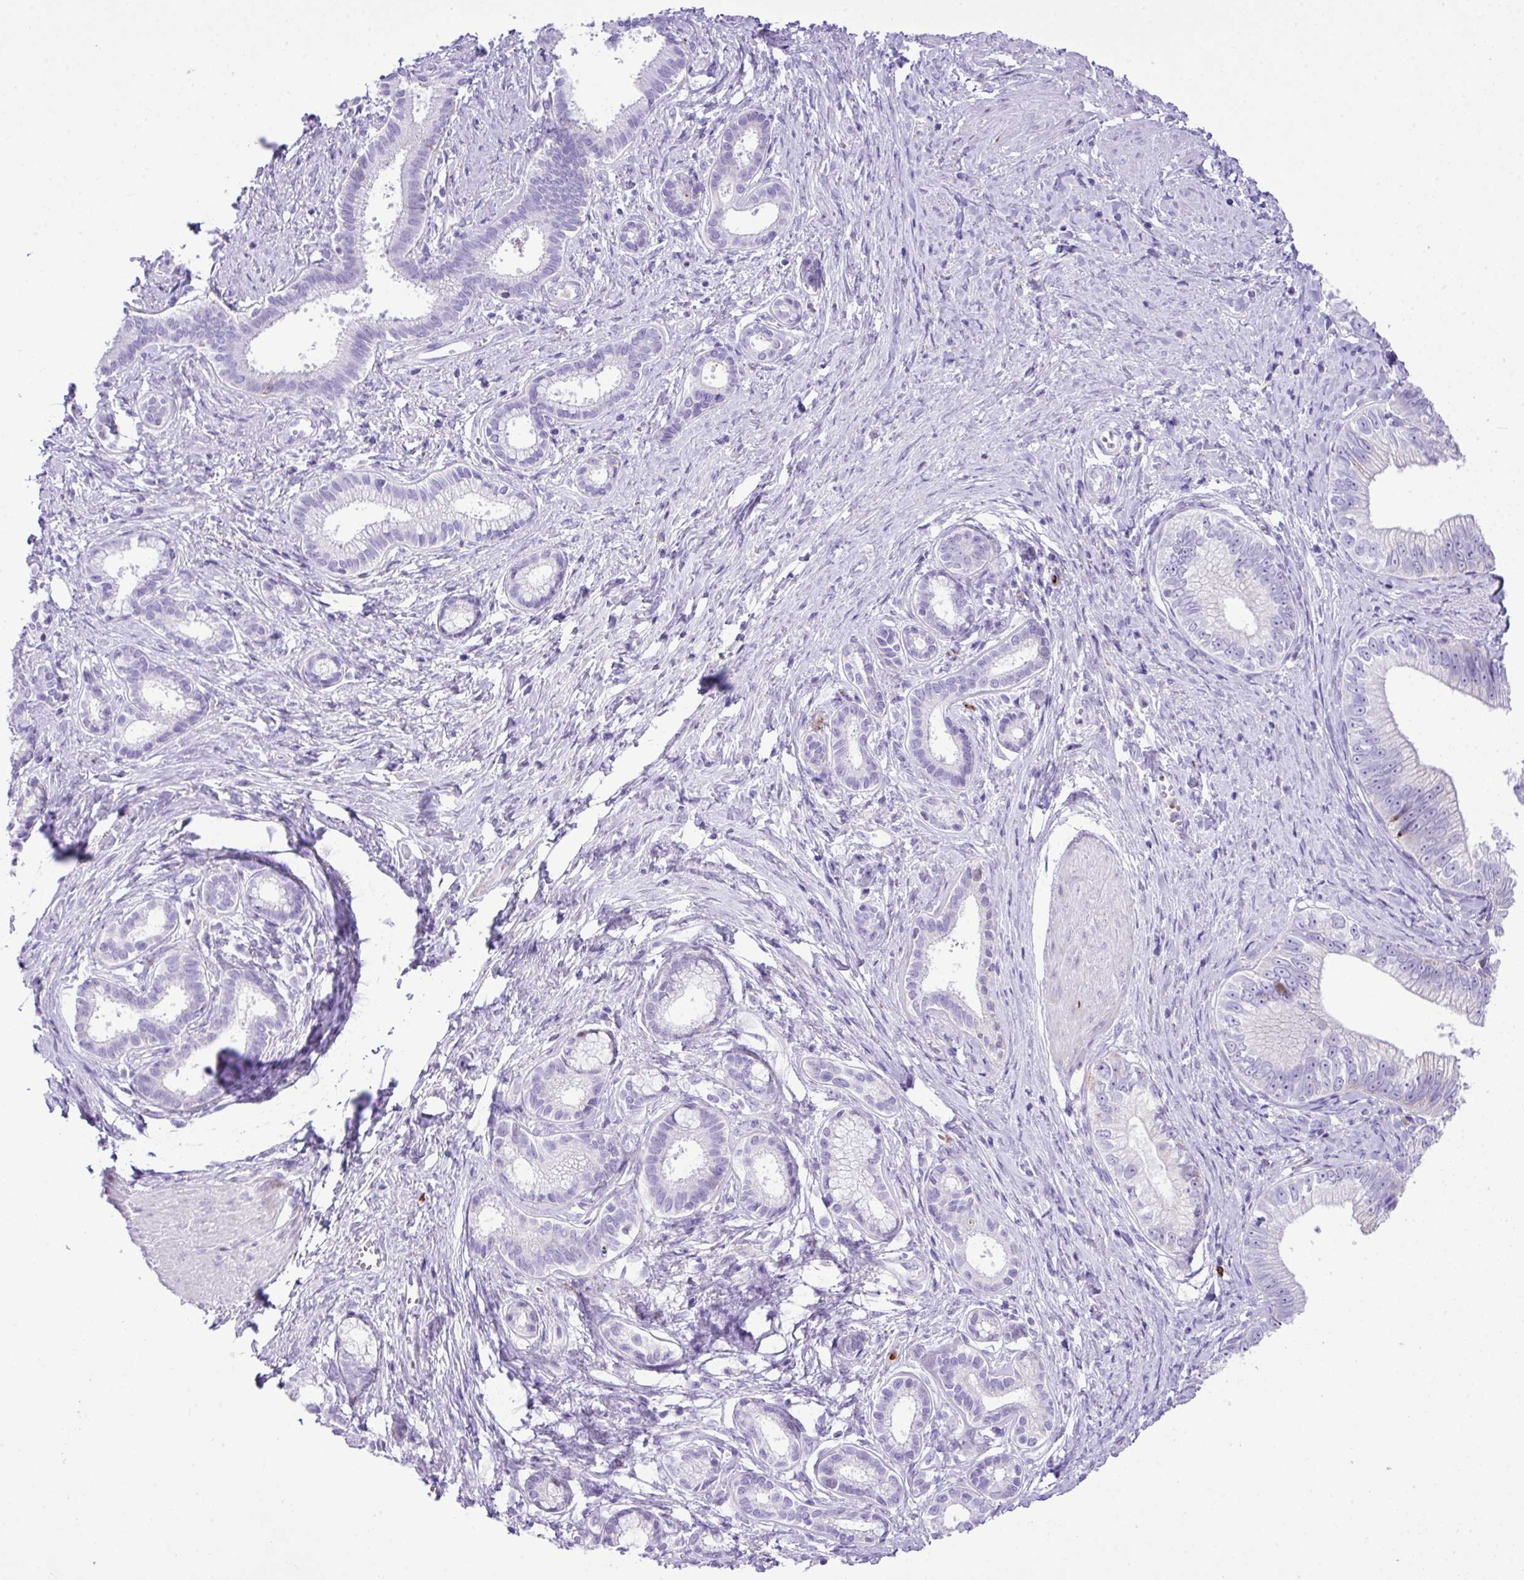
{"staining": {"intensity": "weak", "quantity": "<25%", "location": "cytoplasmic/membranous"}, "tissue": "pancreatic cancer", "cell_type": "Tumor cells", "image_type": "cancer", "snomed": [{"axis": "morphology", "description": "Adenocarcinoma, NOS"}, {"axis": "topography", "description": "Pancreas"}], "caption": "A high-resolution image shows immunohistochemistry (IHC) staining of pancreatic adenocarcinoma, which exhibits no significant staining in tumor cells. (Immunohistochemistry, brightfield microscopy, high magnification).", "gene": "RCAN2", "patient": {"sex": "male", "age": 70}}